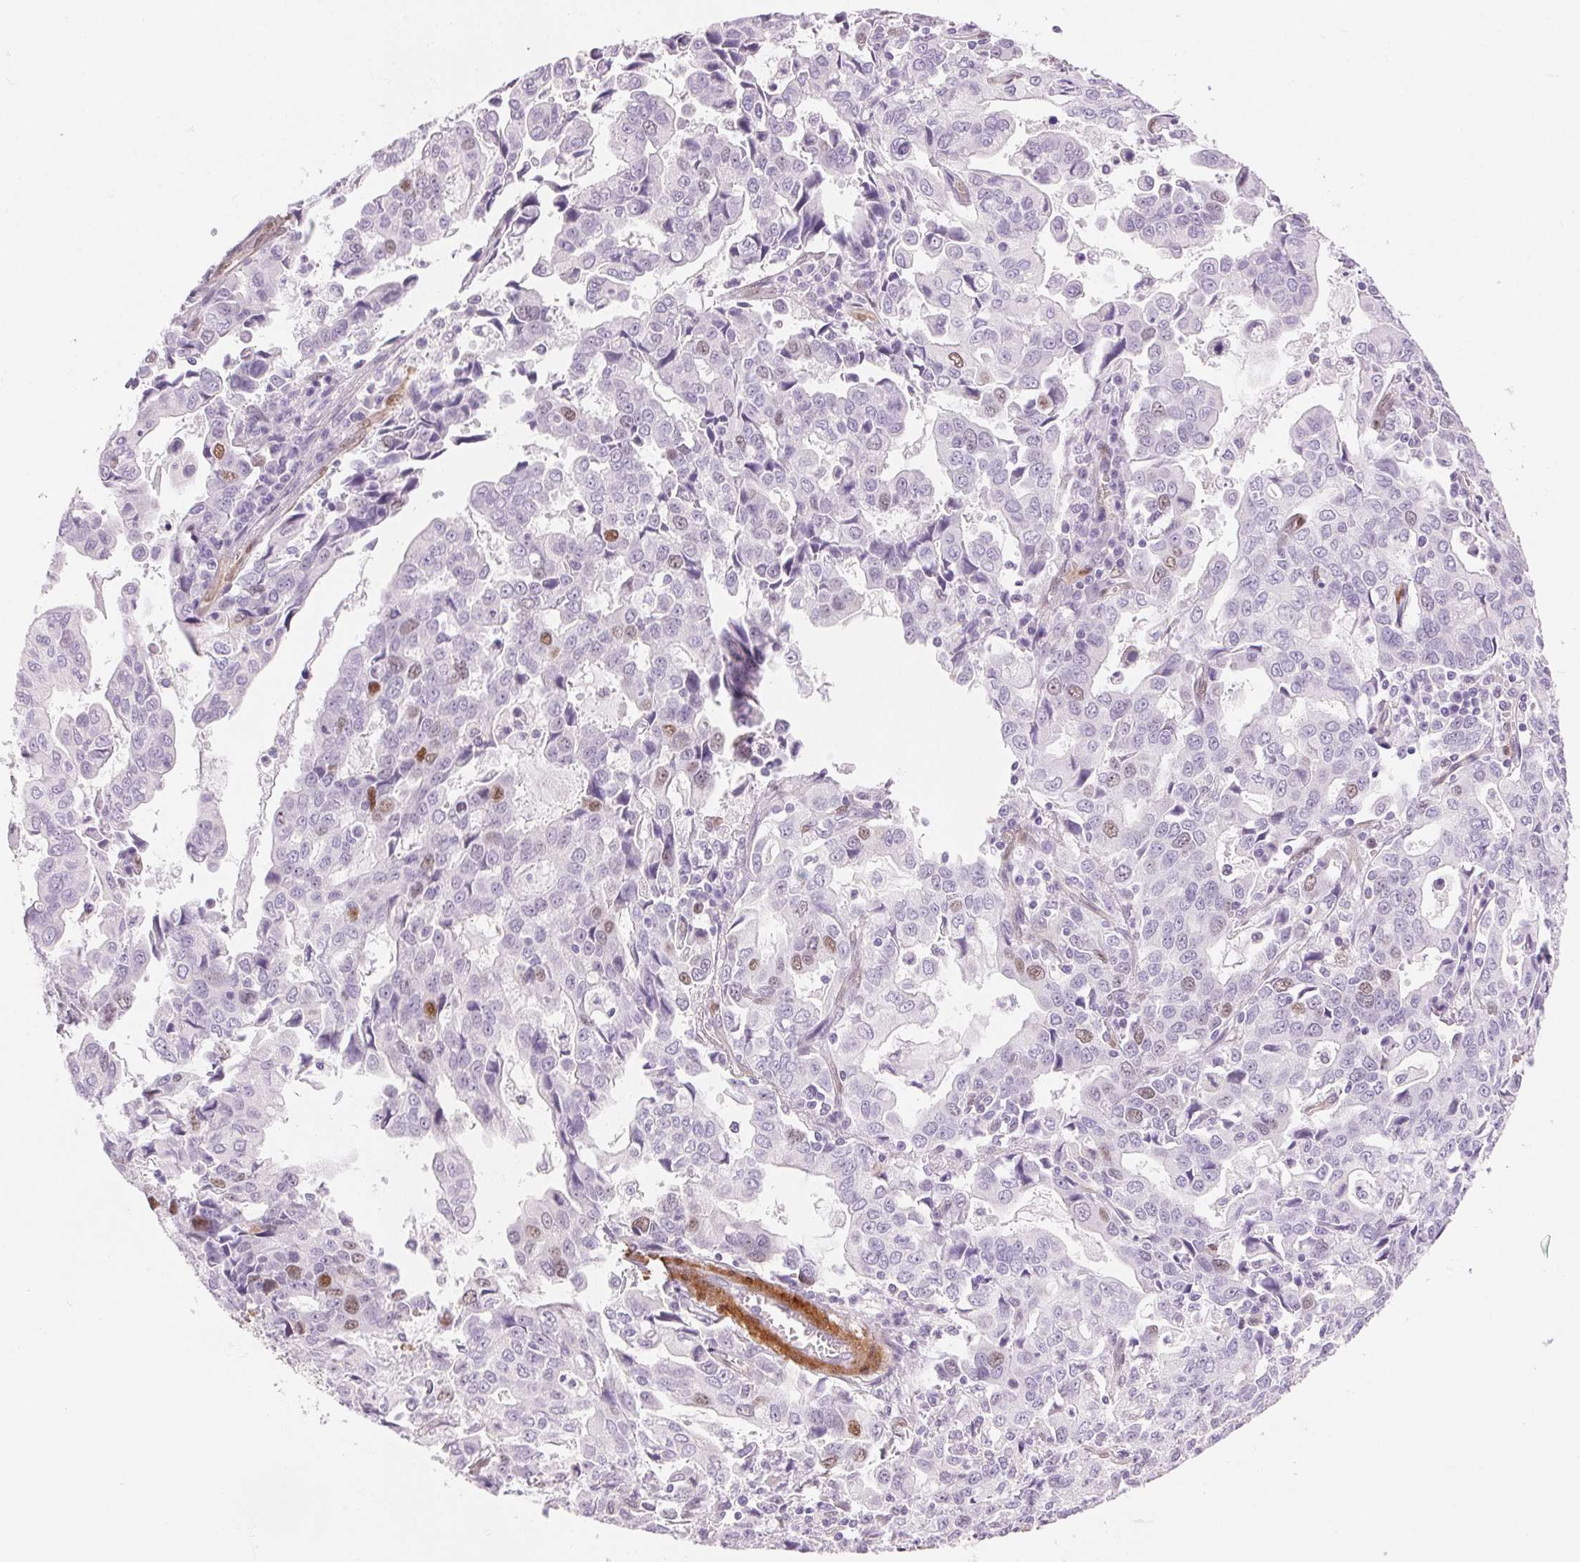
{"staining": {"intensity": "moderate", "quantity": "<25%", "location": "nuclear"}, "tissue": "stomach cancer", "cell_type": "Tumor cells", "image_type": "cancer", "snomed": [{"axis": "morphology", "description": "Adenocarcinoma, NOS"}, {"axis": "topography", "description": "Stomach, upper"}], "caption": "About <25% of tumor cells in stomach adenocarcinoma show moderate nuclear protein positivity as visualized by brown immunohistochemical staining.", "gene": "SMTN", "patient": {"sex": "male", "age": 85}}